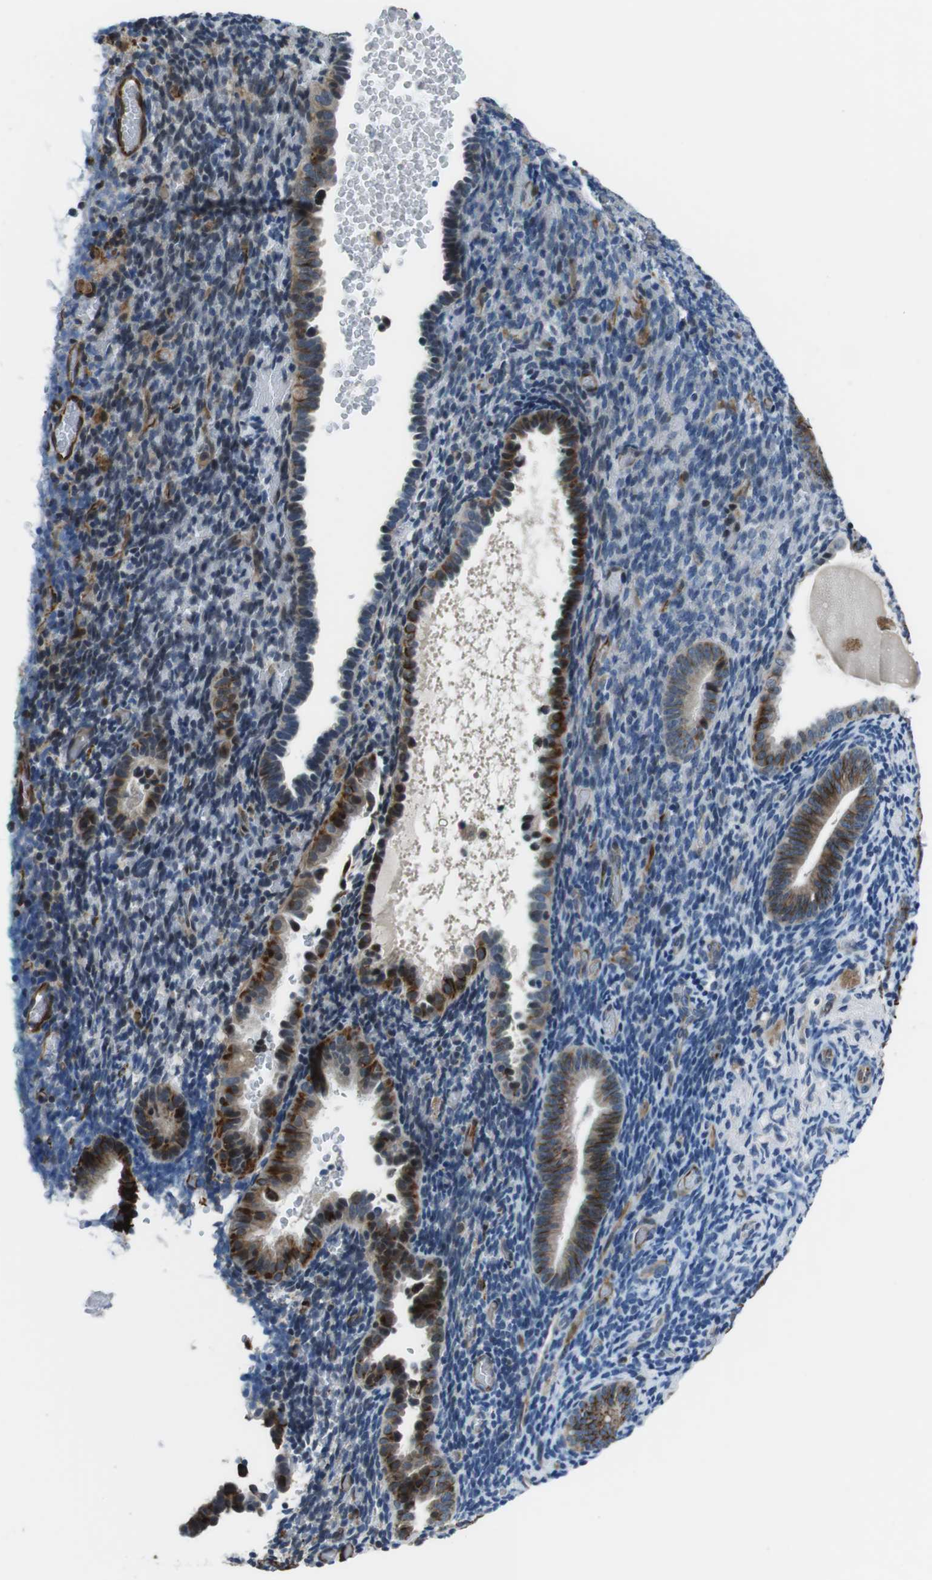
{"staining": {"intensity": "negative", "quantity": "none", "location": "none"}, "tissue": "endometrium", "cell_type": "Cells in endometrial stroma", "image_type": "normal", "snomed": [{"axis": "morphology", "description": "Normal tissue, NOS"}, {"axis": "topography", "description": "Endometrium"}], "caption": "Benign endometrium was stained to show a protein in brown. There is no significant expression in cells in endometrial stroma.", "gene": "LRRC49", "patient": {"sex": "female", "age": 51}}